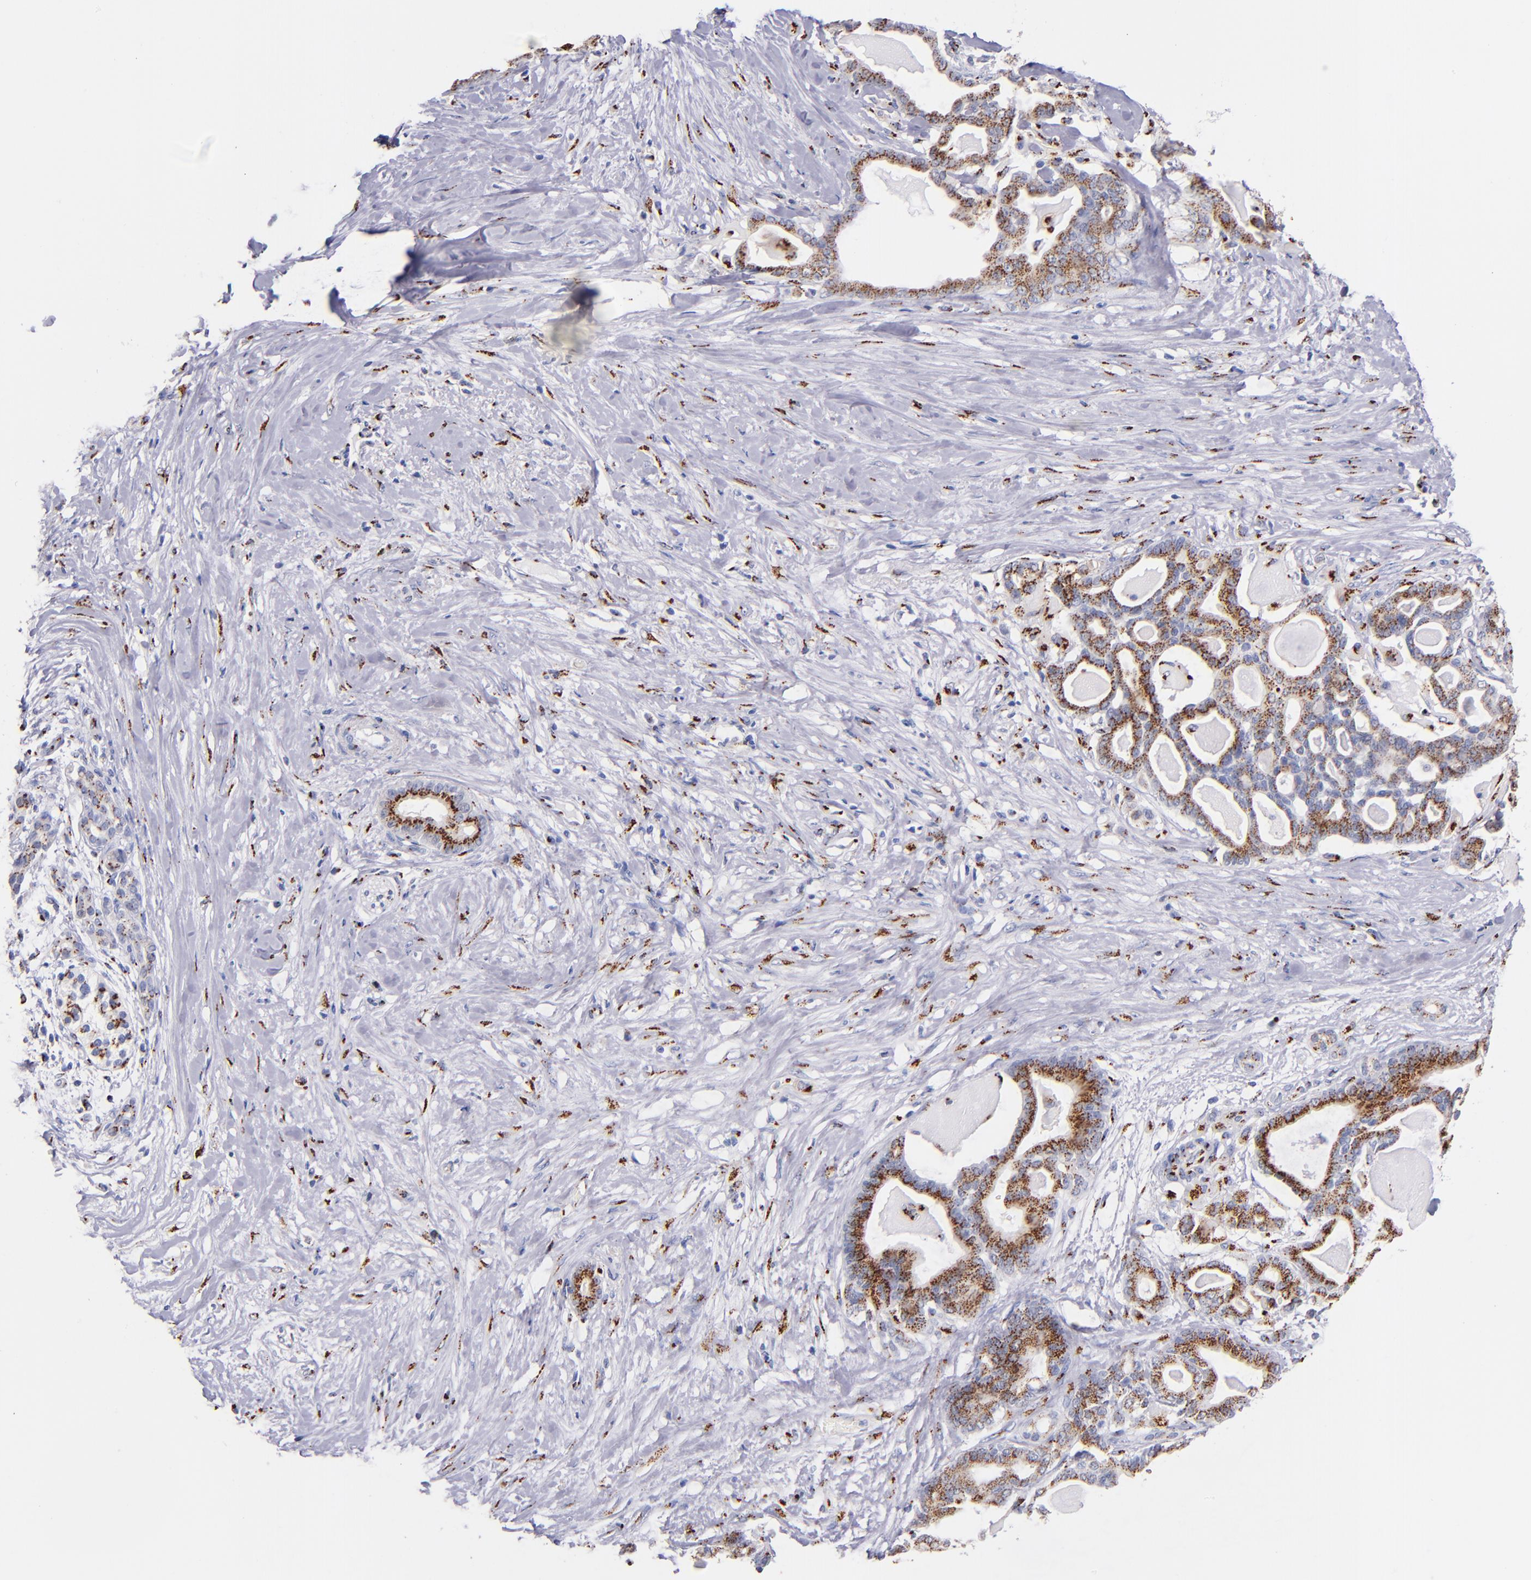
{"staining": {"intensity": "moderate", "quantity": ">75%", "location": "cytoplasmic/membranous"}, "tissue": "pancreatic cancer", "cell_type": "Tumor cells", "image_type": "cancer", "snomed": [{"axis": "morphology", "description": "Adenocarcinoma, NOS"}, {"axis": "topography", "description": "Pancreas"}], "caption": "This is a micrograph of IHC staining of pancreatic adenocarcinoma, which shows moderate expression in the cytoplasmic/membranous of tumor cells.", "gene": "GOLIM4", "patient": {"sex": "male", "age": 63}}